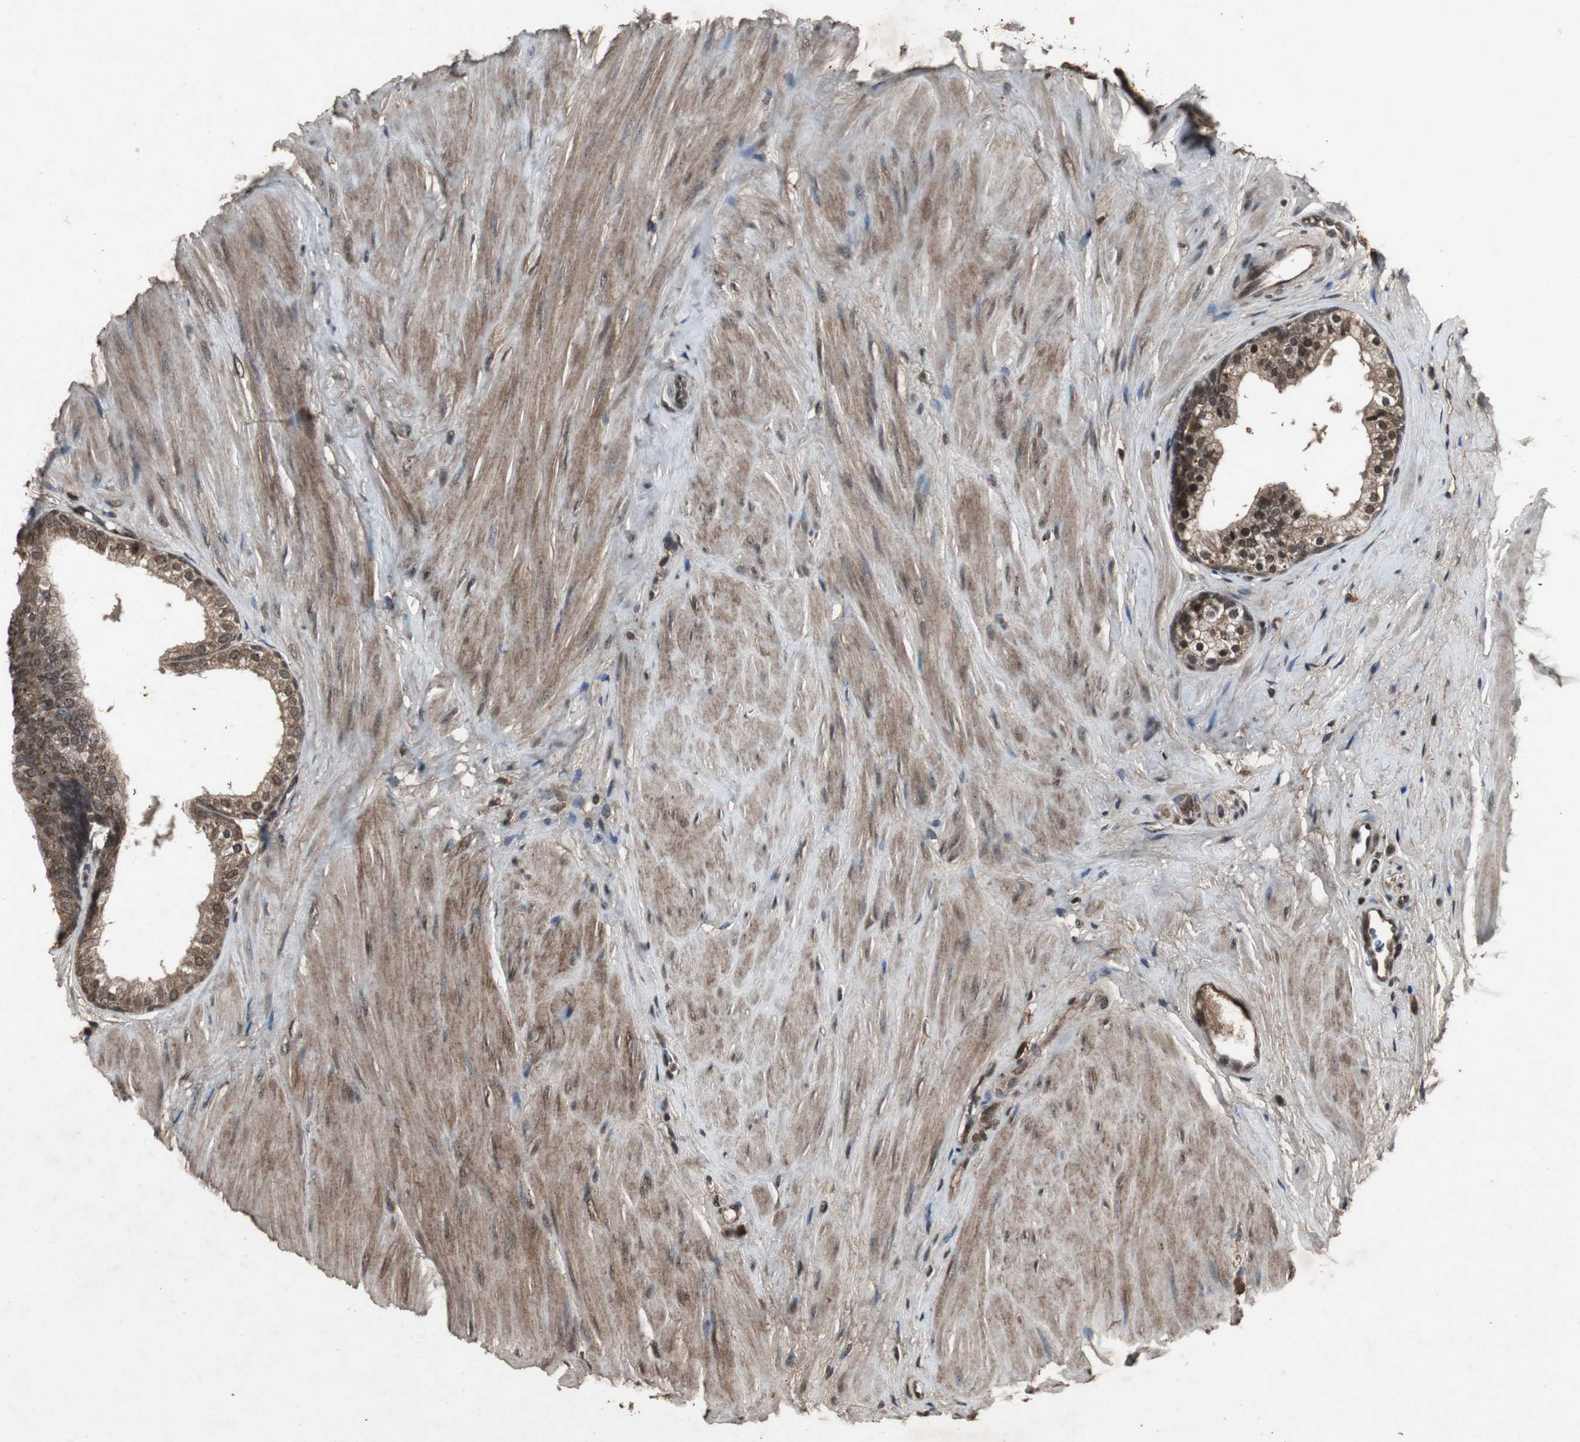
{"staining": {"intensity": "strong", "quantity": ">75%", "location": "cytoplasmic/membranous,nuclear"}, "tissue": "prostate", "cell_type": "Glandular cells", "image_type": "normal", "snomed": [{"axis": "morphology", "description": "Normal tissue, NOS"}, {"axis": "topography", "description": "Prostate"}], "caption": "Protein expression analysis of benign prostate reveals strong cytoplasmic/membranous,nuclear expression in about >75% of glandular cells. (brown staining indicates protein expression, while blue staining denotes nuclei).", "gene": "EMX1", "patient": {"sex": "male", "age": 60}}